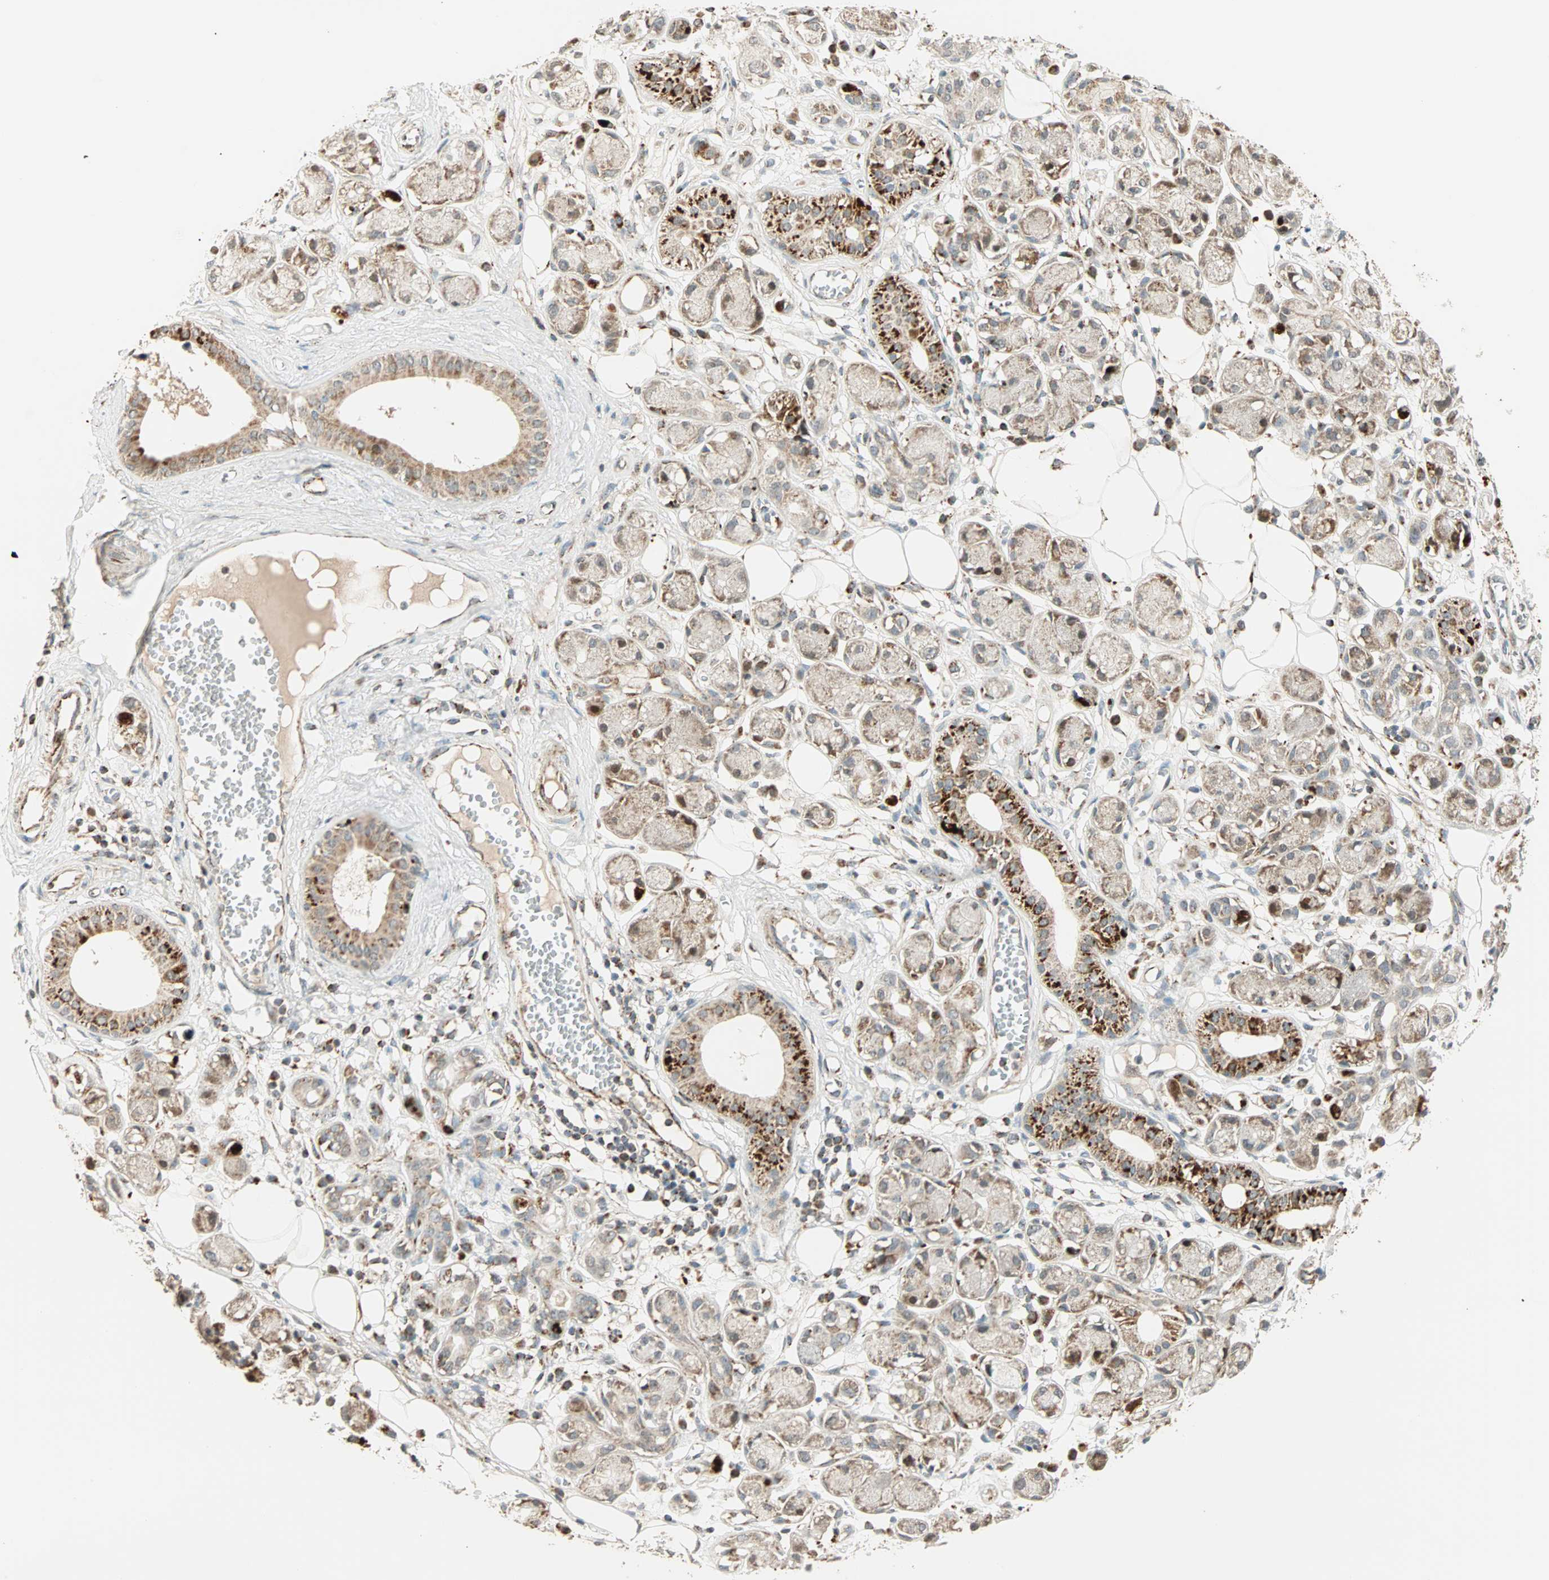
{"staining": {"intensity": "moderate", "quantity": "25%-75%", "location": "cytoplasmic/membranous"}, "tissue": "adipose tissue", "cell_type": "Adipocytes", "image_type": "normal", "snomed": [{"axis": "morphology", "description": "Normal tissue, NOS"}, {"axis": "morphology", "description": "Inflammation, NOS"}, {"axis": "topography", "description": "Vascular tissue"}, {"axis": "topography", "description": "Salivary gland"}], "caption": "IHC of benign human adipose tissue shows medium levels of moderate cytoplasmic/membranous positivity in about 25%-75% of adipocytes.", "gene": "SPRY4", "patient": {"sex": "female", "age": 75}}